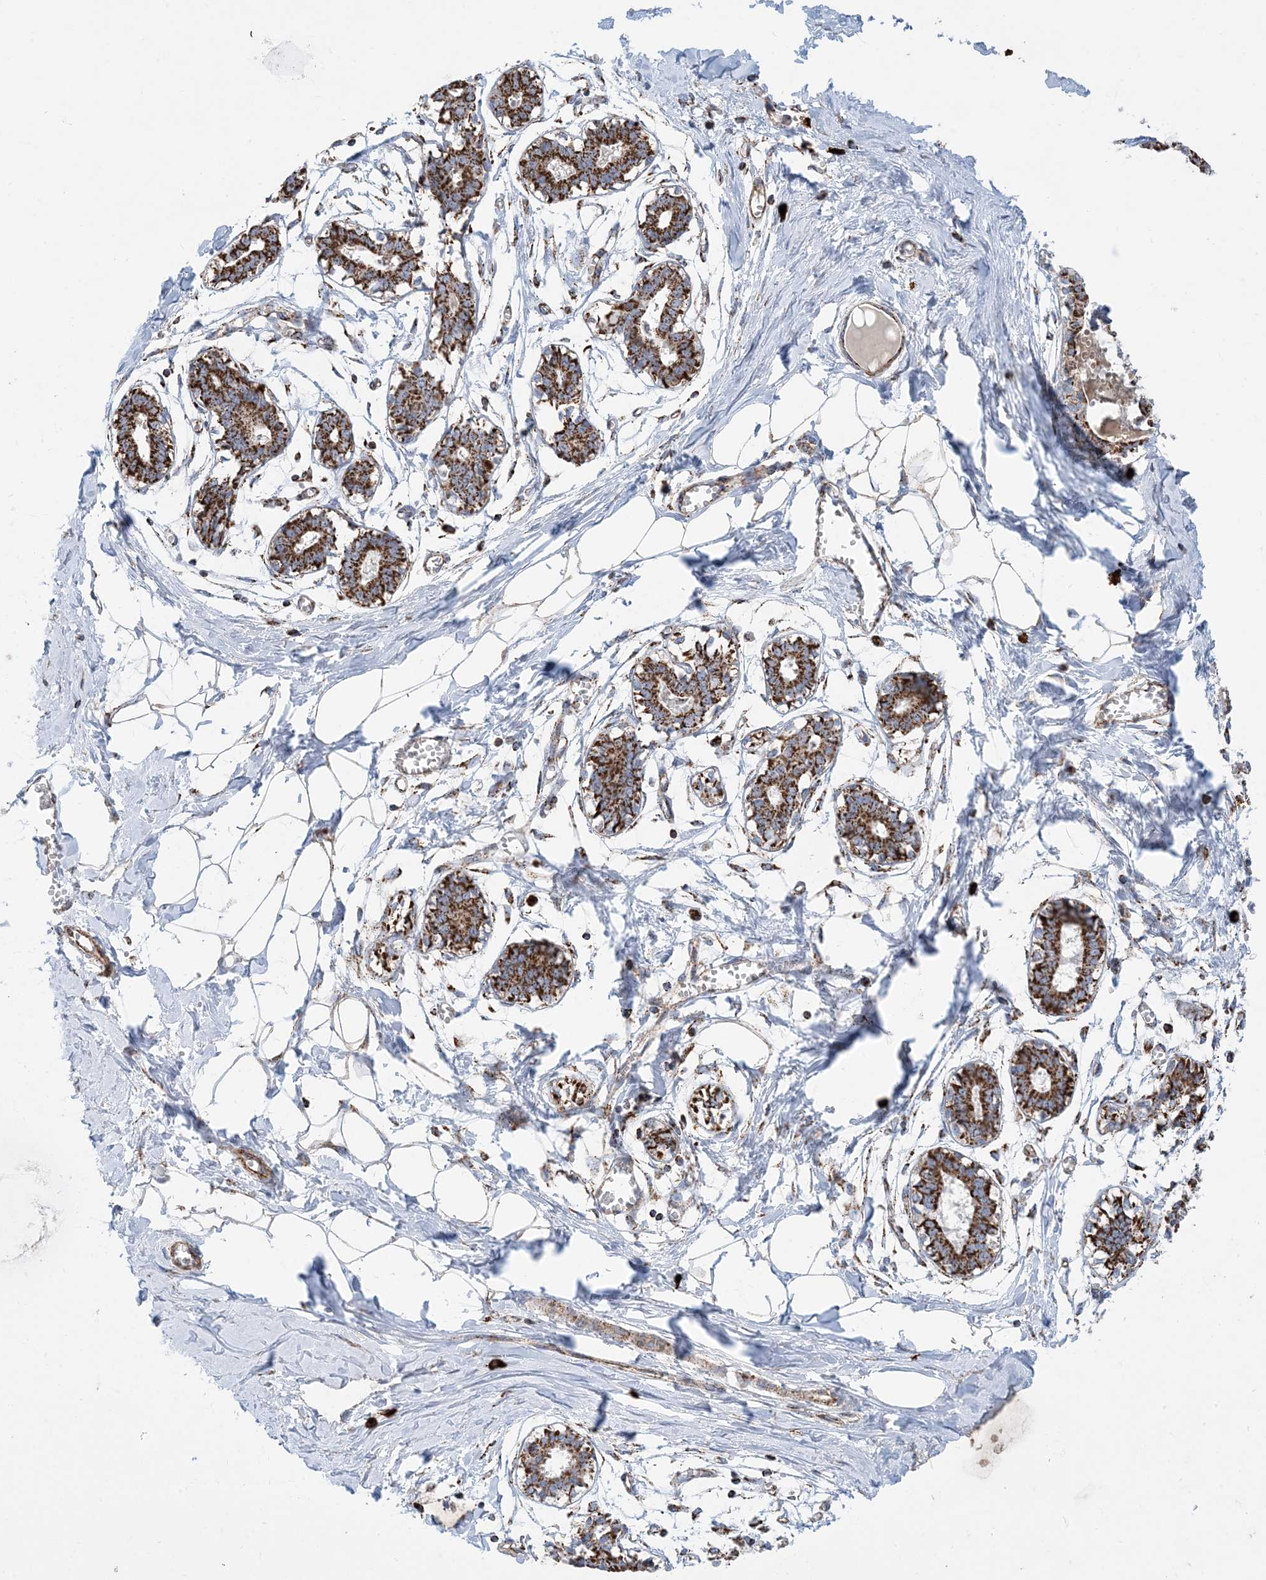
{"staining": {"intensity": "weak", "quantity": ">75%", "location": "cytoplasmic/membranous"}, "tissue": "breast", "cell_type": "Adipocytes", "image_type": "normal", "snomed": [{"axis": "morphology", "description": "Normal tissue, NOS"}, {"axis": "topography", "description": "Breast"}], "caption": "DAB immunohistochemical staining of benign breast shows weak cytoplasmic/membranous protein staining in approximately >75% of adipocytes. The protein is shown in brown color, while the nuclei are stained blue.", "gene": "PCDHGA1", "patient": {"sex": "female", "age": 27}}